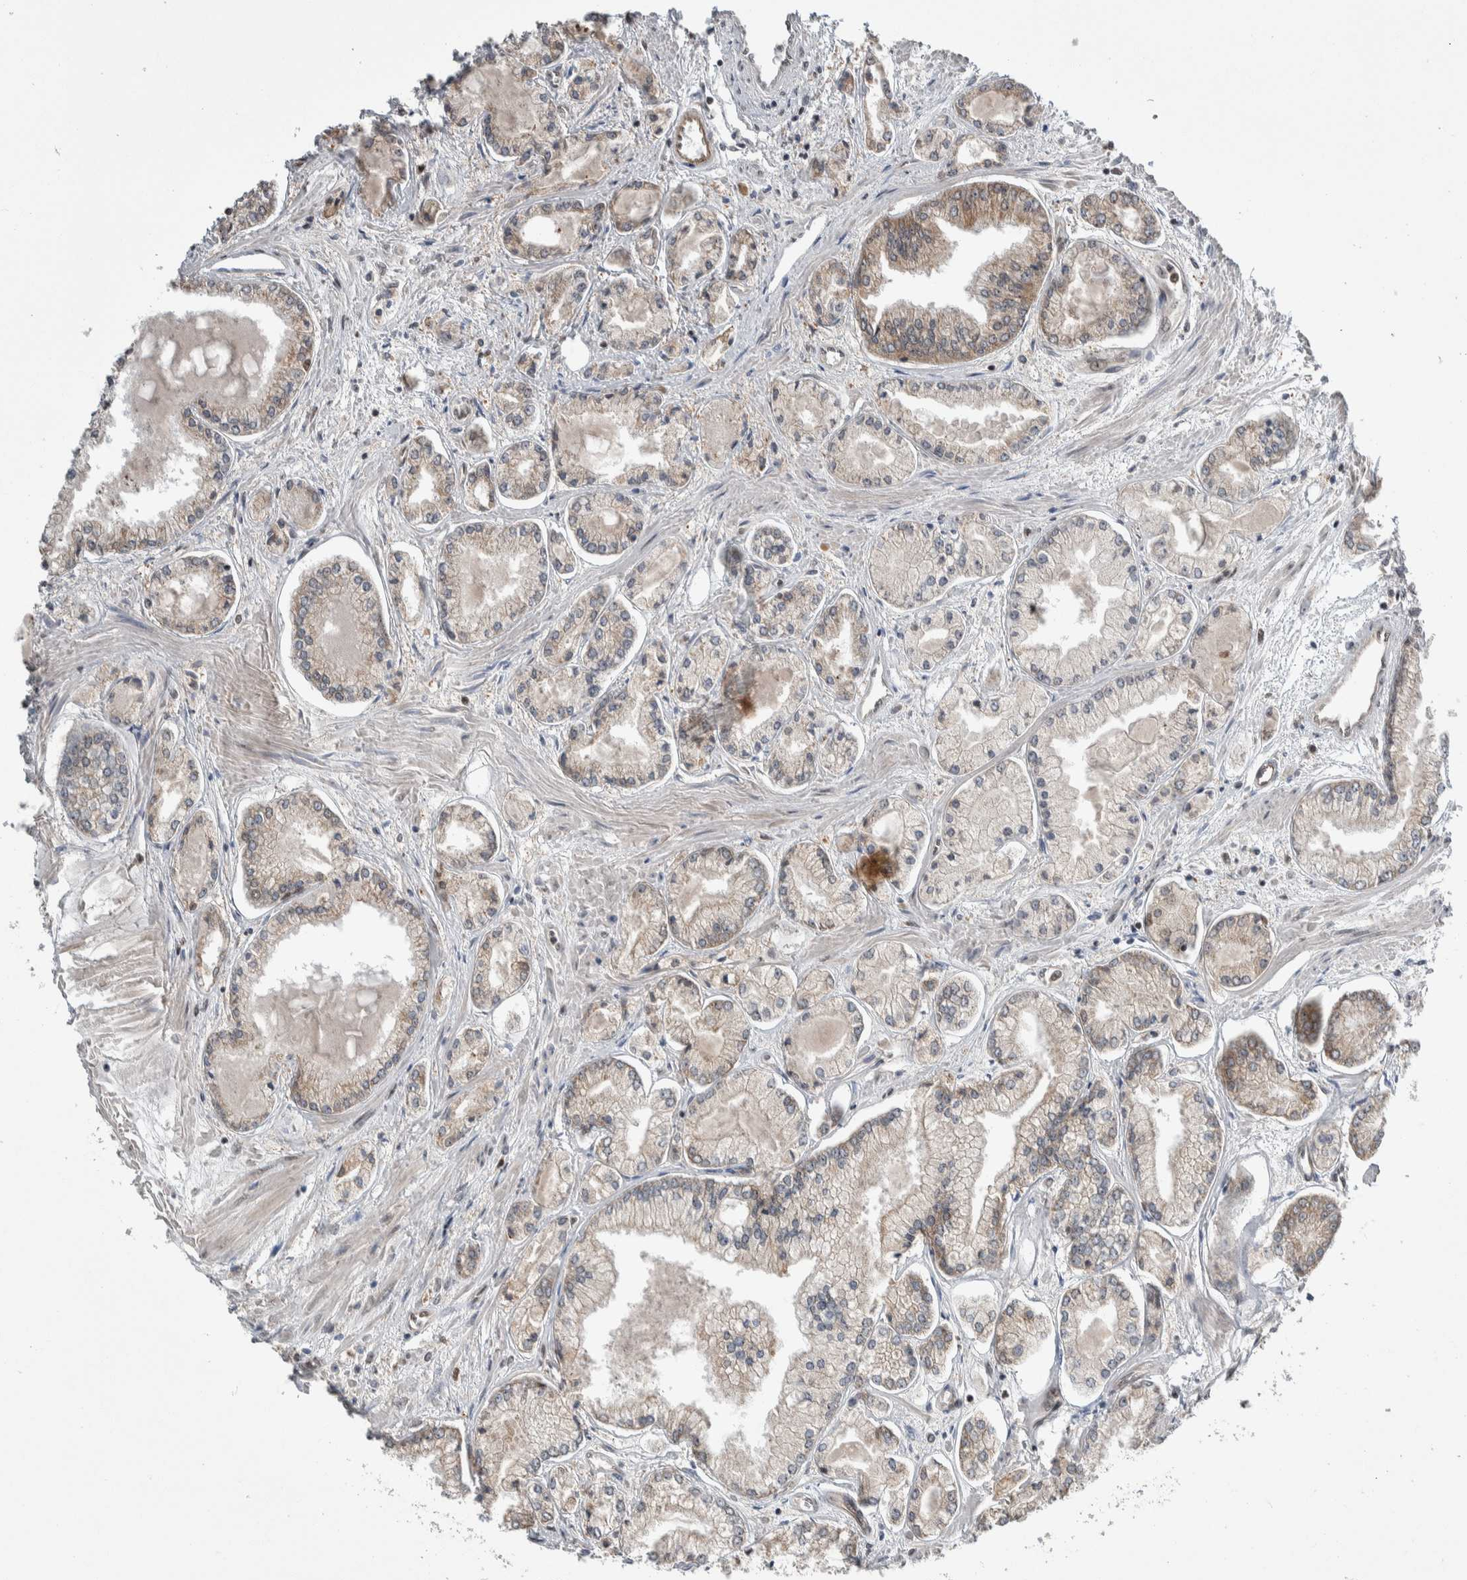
{"staining": {"intensity": "weak", "quantity": "<25%", "location": "cytoplasmic/membranous"}, "tissue": "prostate cancer", "cell_type": "Tumor cells", "image_type": "cancer", "snomed": [{"axis": "morphology", "description": "Adenocarcinoma, Low grade"}, {"axis": "topography", "description": "Prostate"}], "caption": "This image is of prostate cancer (adenocarcinoma (low-grade)) stained with immunohistochemistry (IHC) to label a protein in brown with the nuclei are counter-stained blue. There is no staining in tumor cells. Nuclei are stained in blue.", "gene": "PRDM4", "patient": {"sex": "male", "age": 52}}